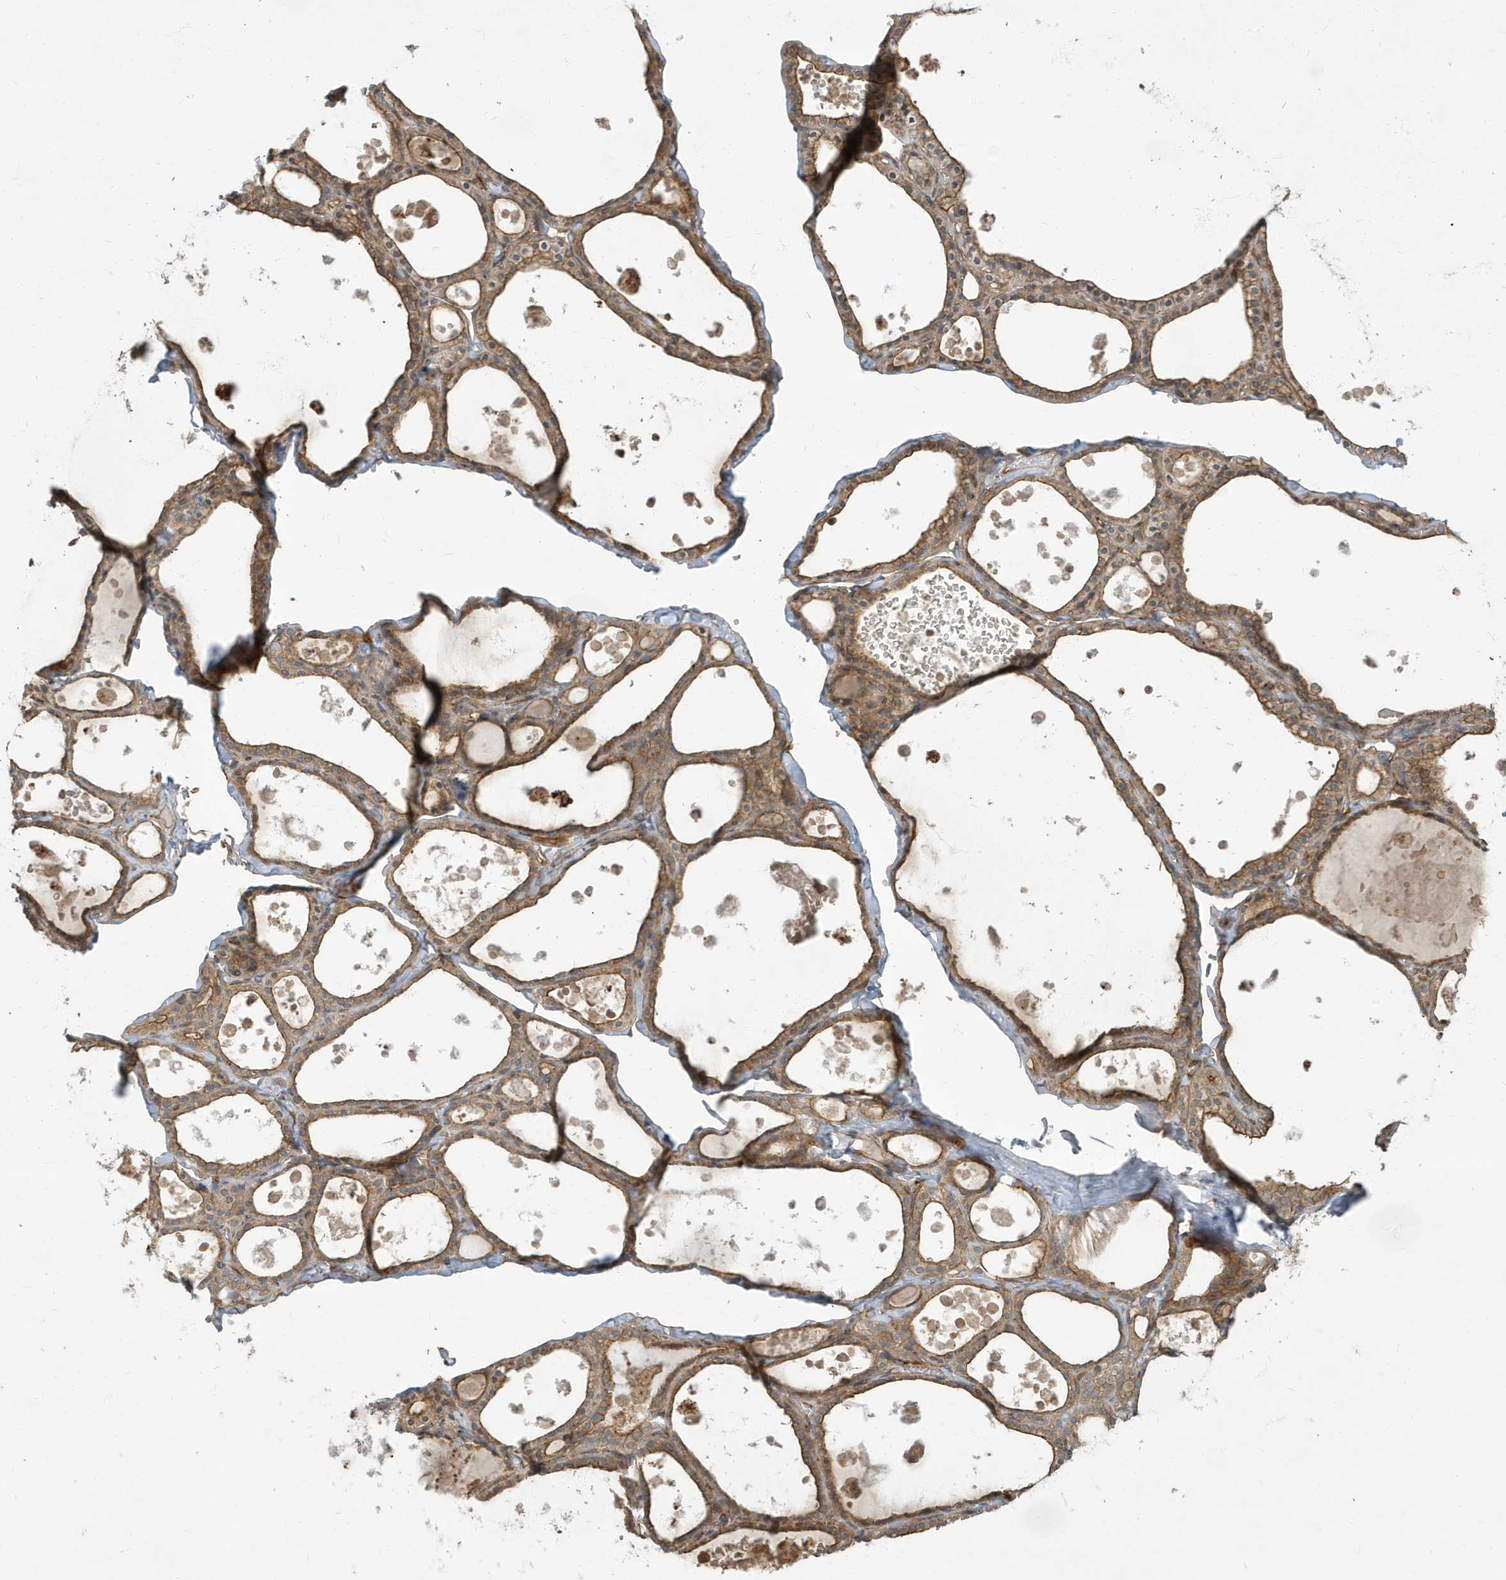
{"staining": {"intensity": "moderate", "quantity": ">75%", "location": "cytoplasmic/membranous"}, "tissue": "thyroid gland", "cell_type": "Glandular cells", "image_type": "normal", "snomed": [{"axis": "morphology", "description": "Normal tissue, NOS"}, {"axis": "topography", "description": "Thyroid gland"}], "caption": "A high-resolution photomicrograph shows immunohistochemistry staining of unremarkable thyroid gland, which shows moderate cytoplasmic/membranous positivity in about >75% of glandular cells.", "gene": "ATP23", "patient": {"sex": "male", "age": 56}}